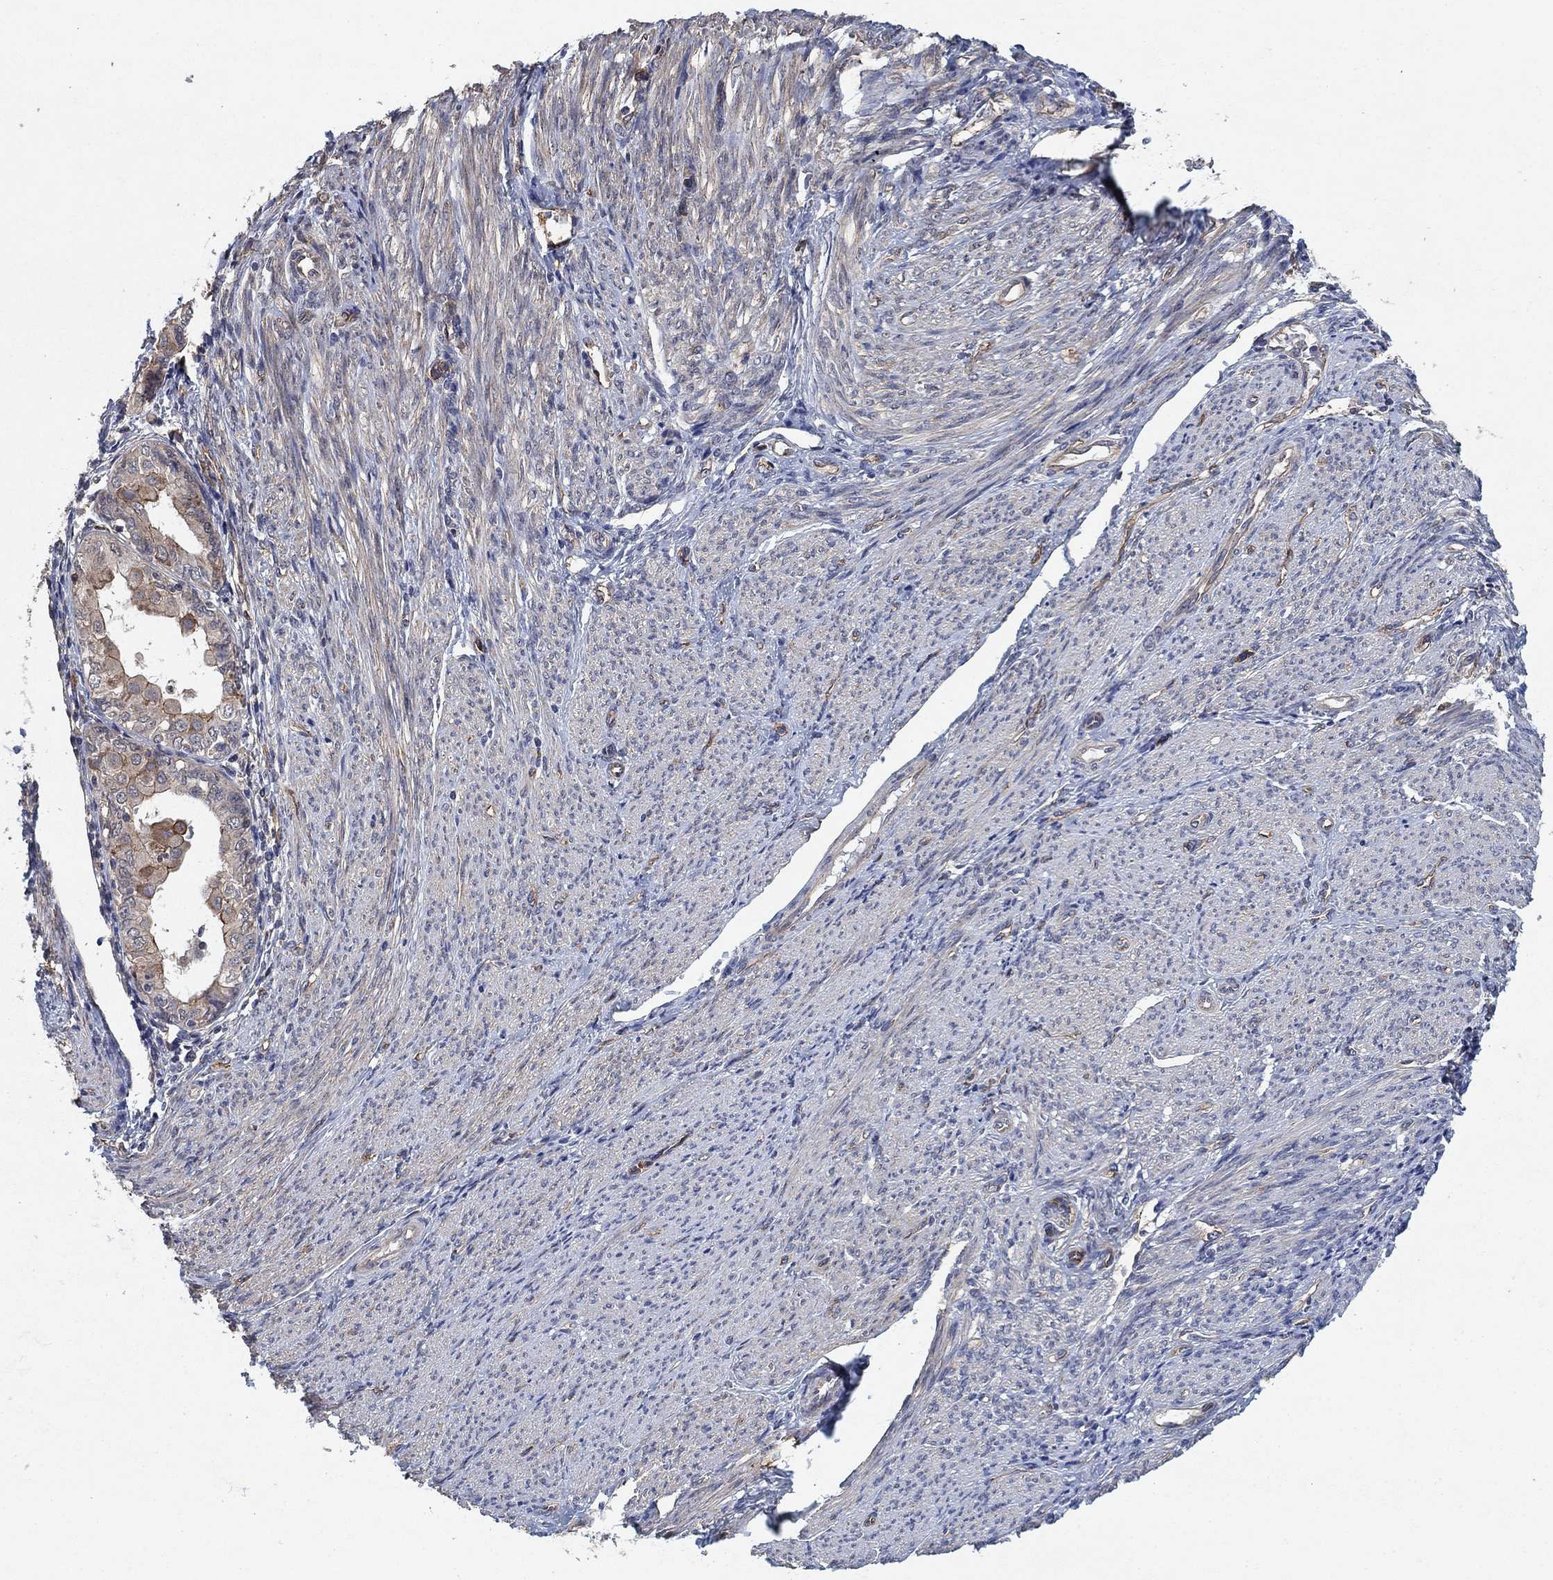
{"staining": {"intensity": "moderate", "quantity": "<25%", "location": "cytoplasmic/membranous"}, "tissue": "endometrial cancer", "cell_type": "Tumor cells", "image_type": "cancer", "snomed": [{"axis": "morphology", "description": "Adenocarcinoma, NOS"}, {"axis": "topography", "description": "Endometrium"}], "caption": "Moderate cytoplasmic/membranous staining is present in about <25% of tumor cells in endometrial cancer (adenocarcinoma).", "gene": "MCUR1", "patient": {"sex": "female", "age": 68}}